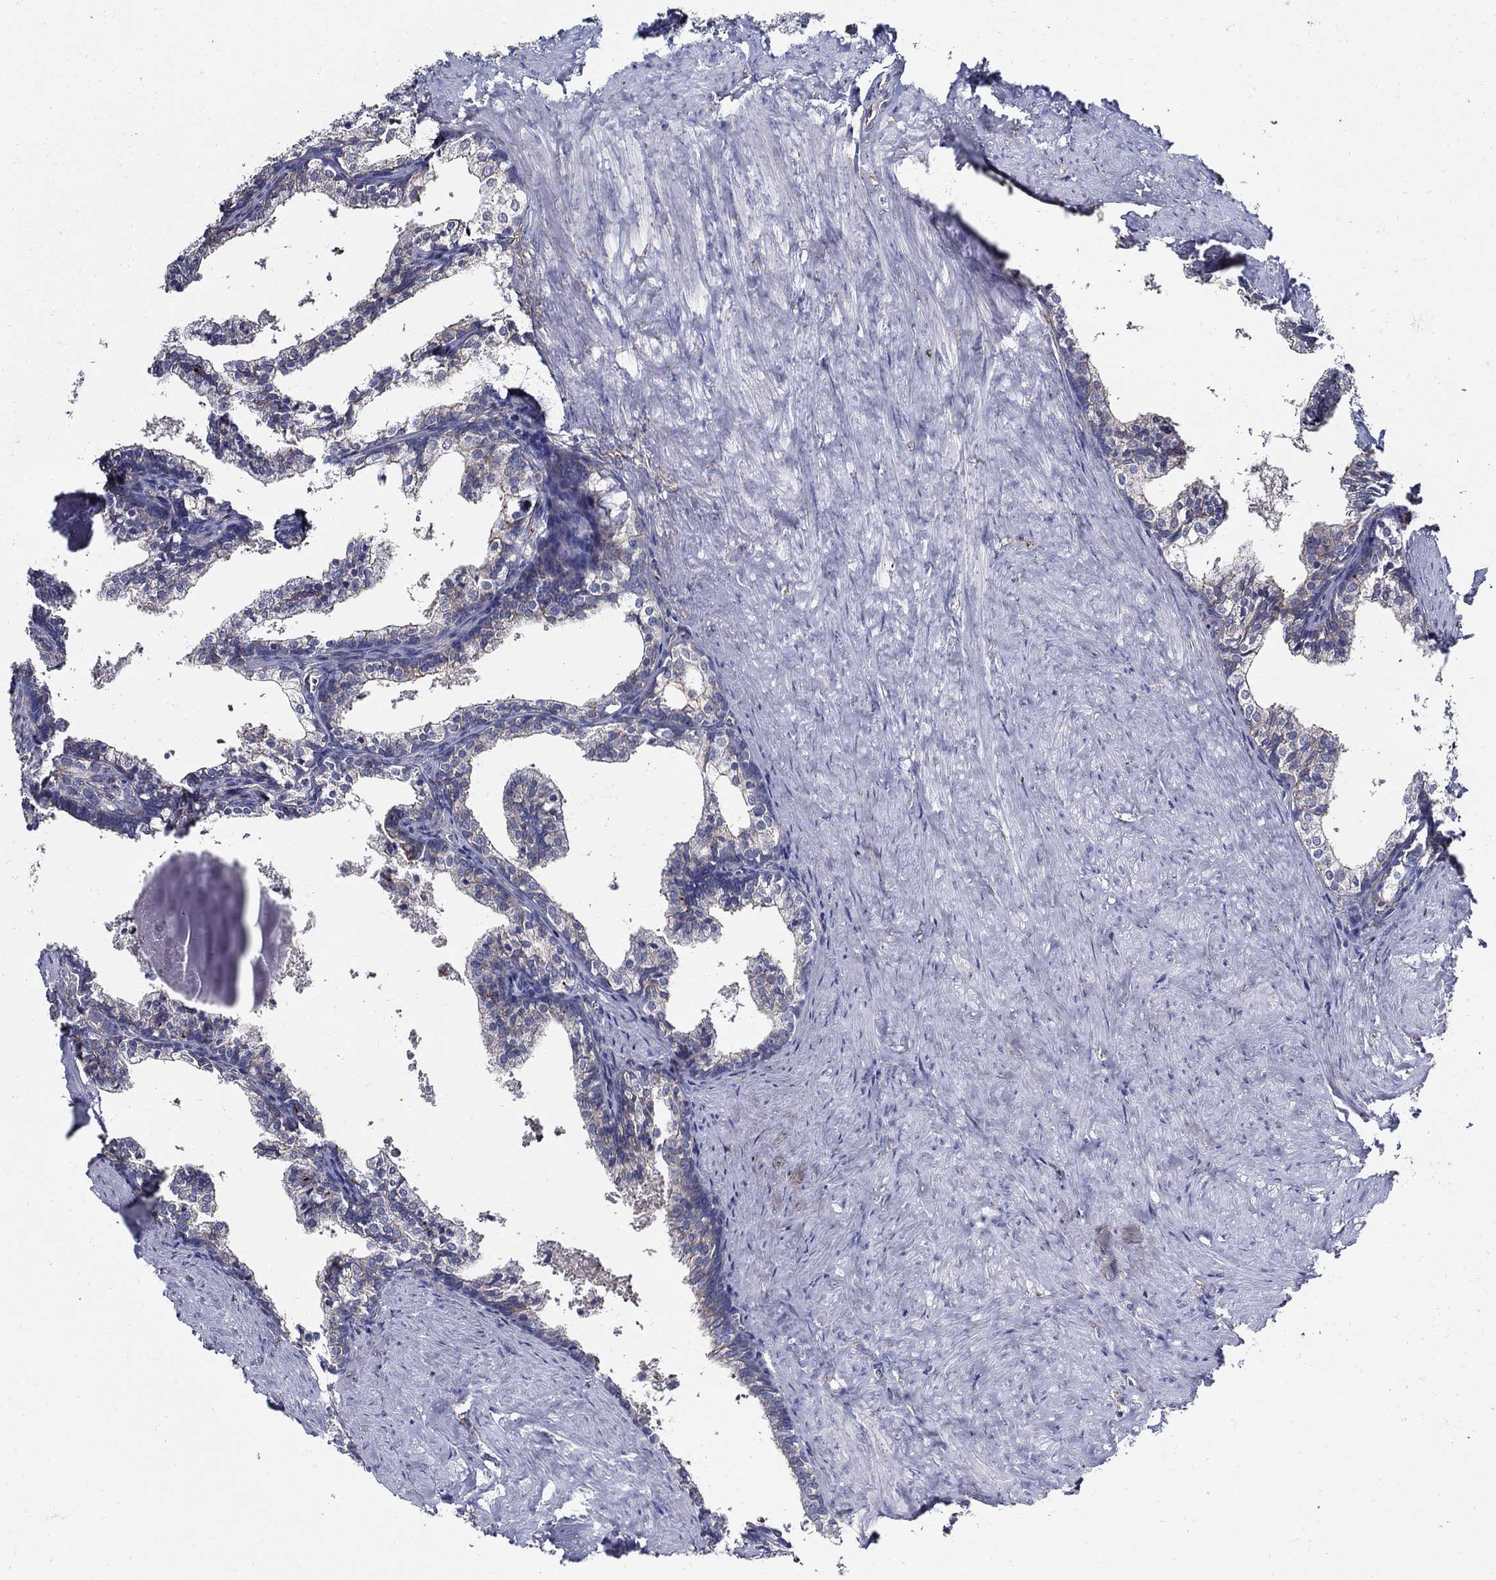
{"staining": {"intensity": "negative", "quantity": "none", "location": "none"}, "tissue": "prostate cancer", "cell_type": "Tumor cells", "image_type": "cancer", "snomed": [{"axis": "morphology", "description": "Adenocarcinoma, NOS"}, {"axis": "topography", "description": "Prostate and seminal vesicle, NOS"}], "caption": "Immunohistochemistry of human prostate cancer (adenocarcinoma) exhibits no positivity in tumor cells. The staining is performed using DAB (3,3'-diaminobenzidine) brown chromogen with nuclei counter-stained in using hematoxylin.", "gene": "APBB3", "patient": {"sex": "male", "age": 63}}